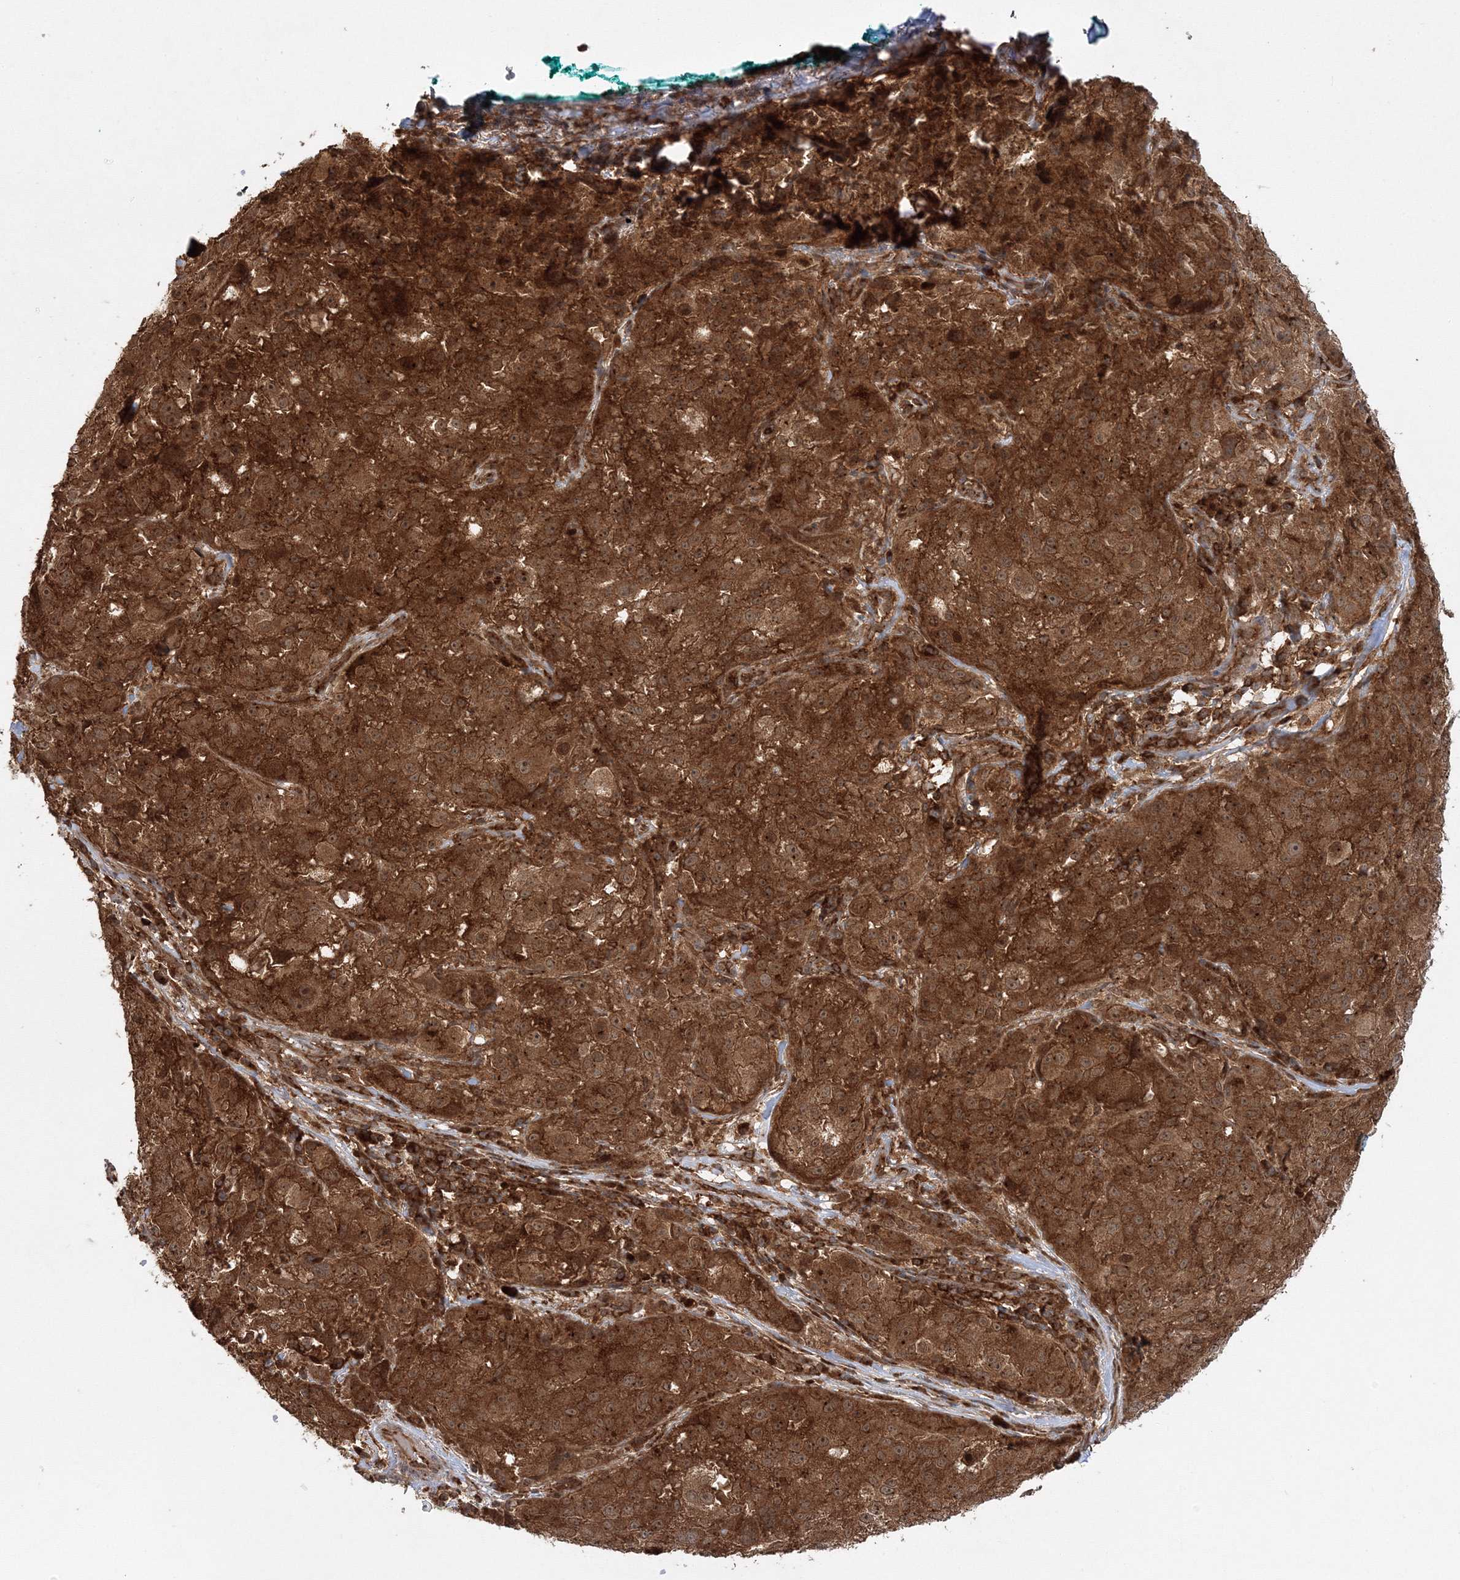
{"staining": {"intensity": "strong", "quantity": ">75%", "location": "cytoplasmic/membranous"}, "tissue": "melanoma", "cell_type": "Tumor cells", "image_type": "cancer", "snomed": [{"axis": "morphology", "description": "Necrosis, NOS"}, {"axis": "morphology", "description": "Malignant melanoma, NOS"}, {"axis": "topography", "description": "Skin"}], "caption": "Melanoma stained with immunohistochemistry shows strong cytoplasmic/membranous positivity in approximately >75% of tumor cells. (DAB IHC with brightfield microscopy, high magnification).", "gene": "WDR37", "patient": {"sex": "female", "age": 87}}